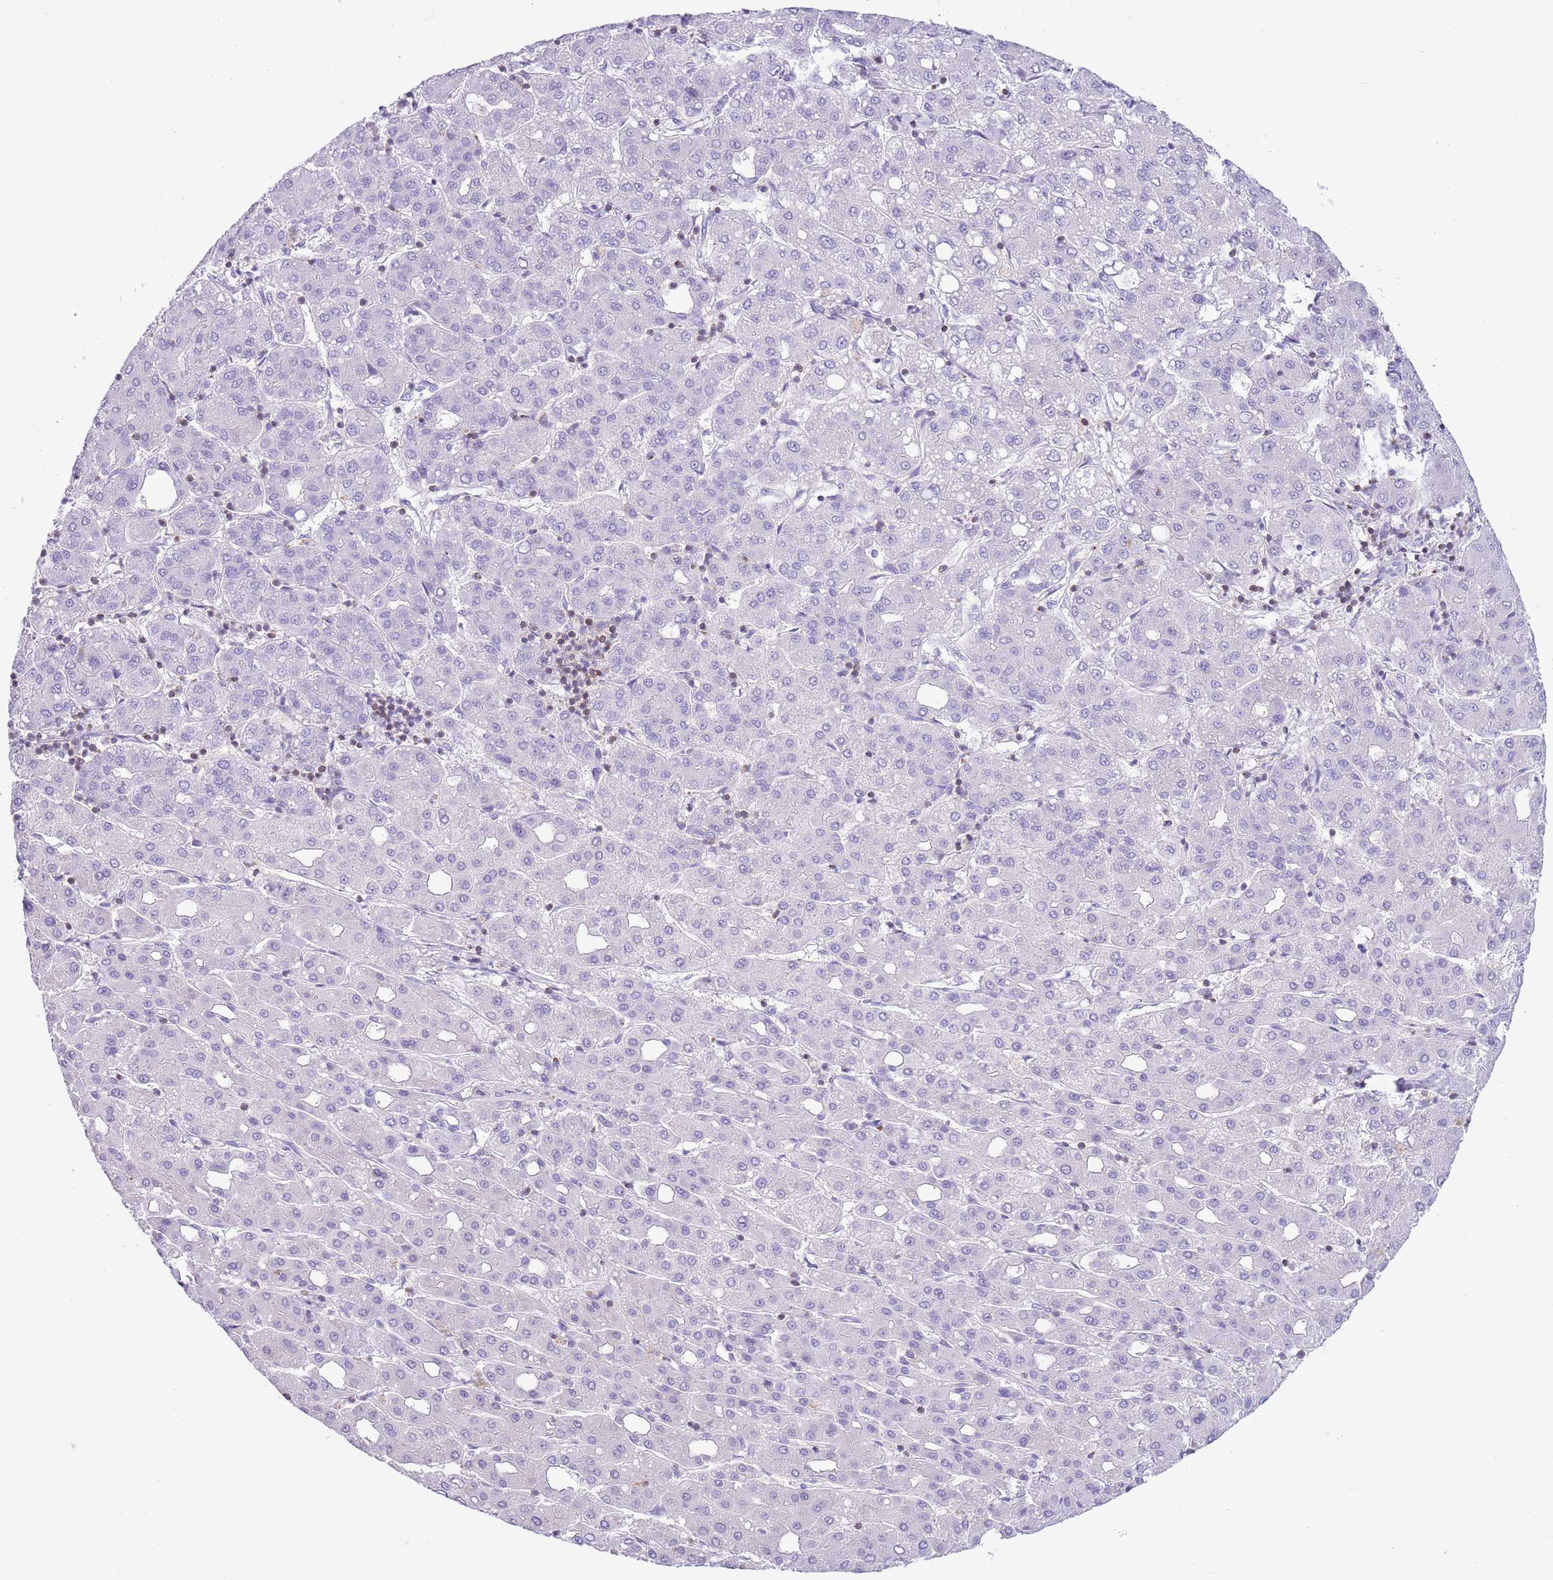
{"staining": {"intensity": "negative", "quantity": "none", "location": "none"}, "tissue": "liver cancer", "cell_type": "Tumor cells", "image_type": "cancer", "snomed": [{"axis": "morphology", "description": "Carcinoma, Hepatocellular, NOS"}, {"axis": "topography", "description": "Liver"}], "caption": "This is a micrograph of immunohistochemistry staining of liver hepatocellular carcinoma, which shows no positivity in tumor cells.", "gene": "OR4Q3", "patient": {"sex": "male", "age": 65}}